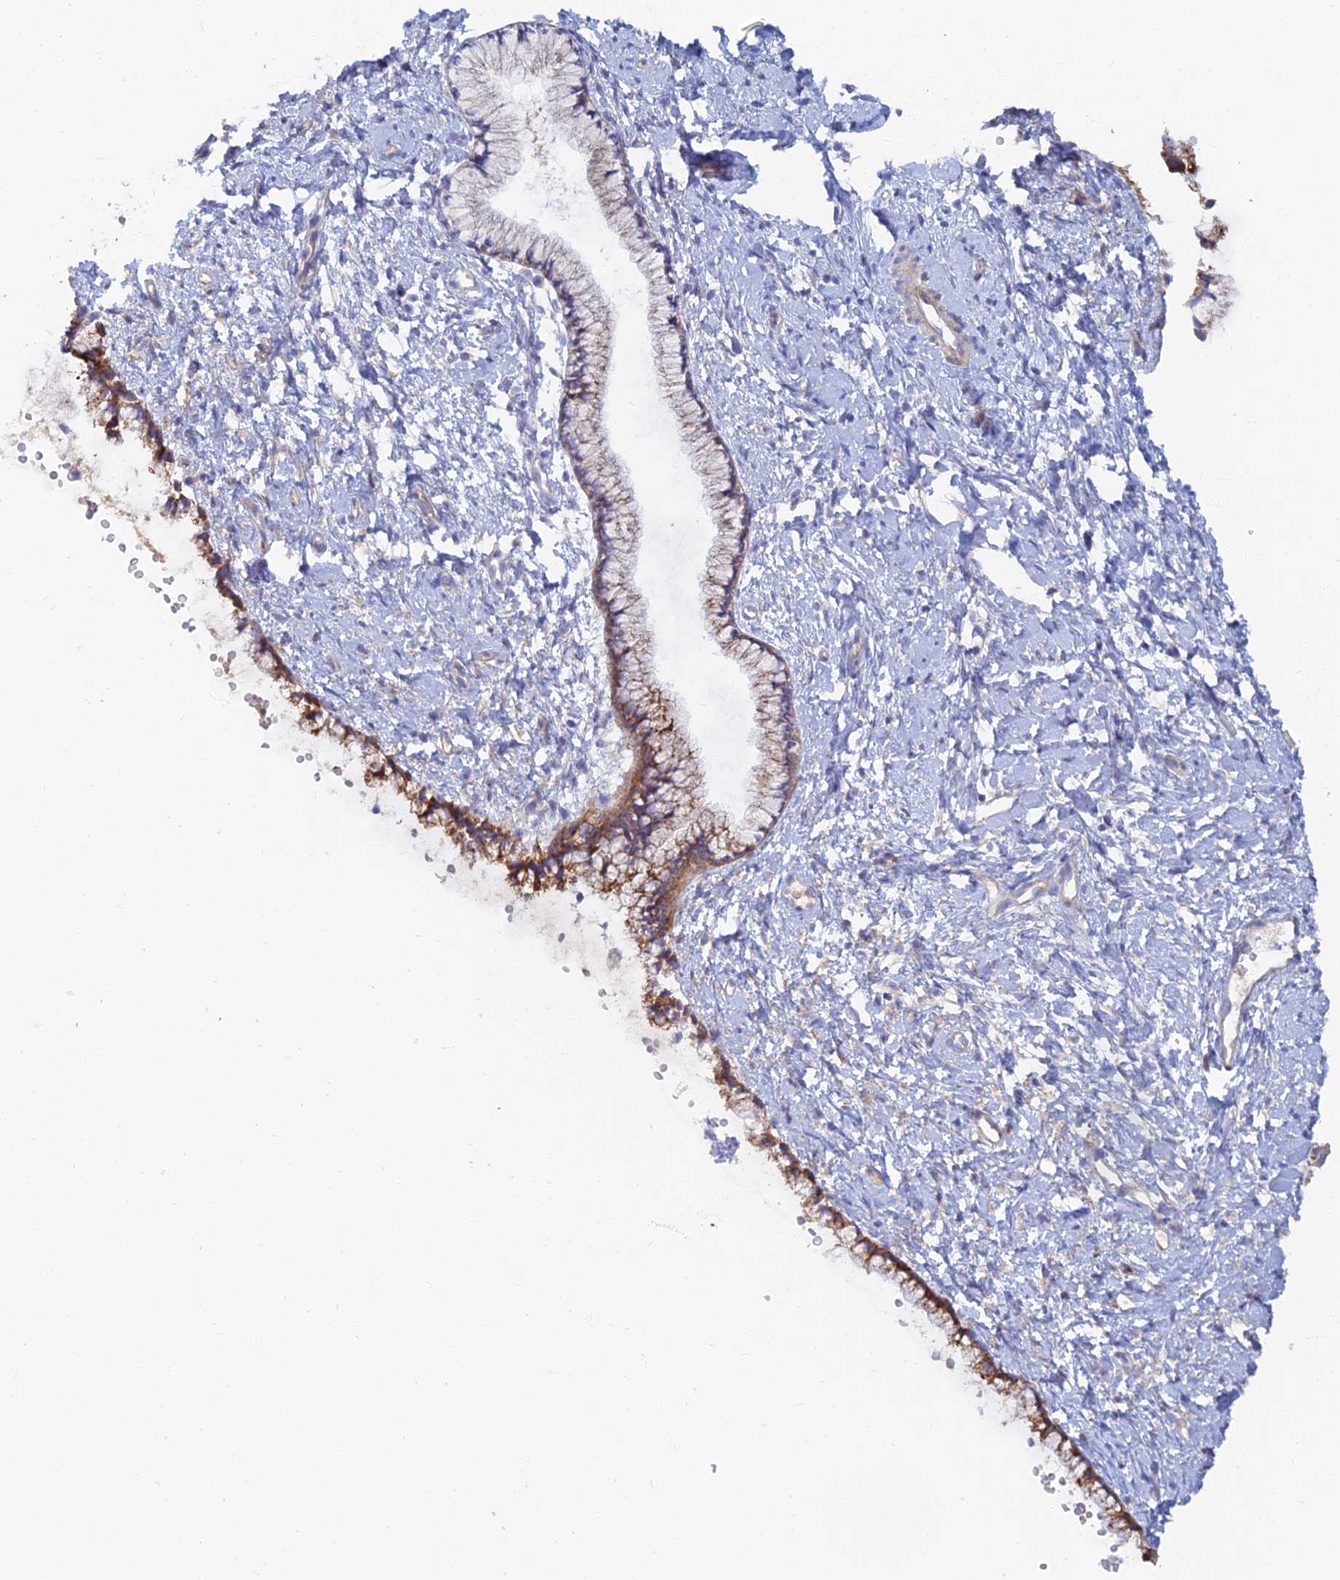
{"staining": {"intensity": "moderate", "quantity": ">75%", "location": "cytoplasmic/membranous"}, "tissue": "cervix", "cell_type": "Glandular cells", "image_type": "normal", "snomed": [{"axis": "morphology", "description": "Normal tissue, NOS"}, {"axis": "topography", "description": "Cervix"}], "caption": "IHC of benign human cervix shows medium levels of moderate cytoplasmic/membranous staining in about >75% of glandular cells.", "gene": "TMEM44", "patient": {"sex": "female", "age": 57}}